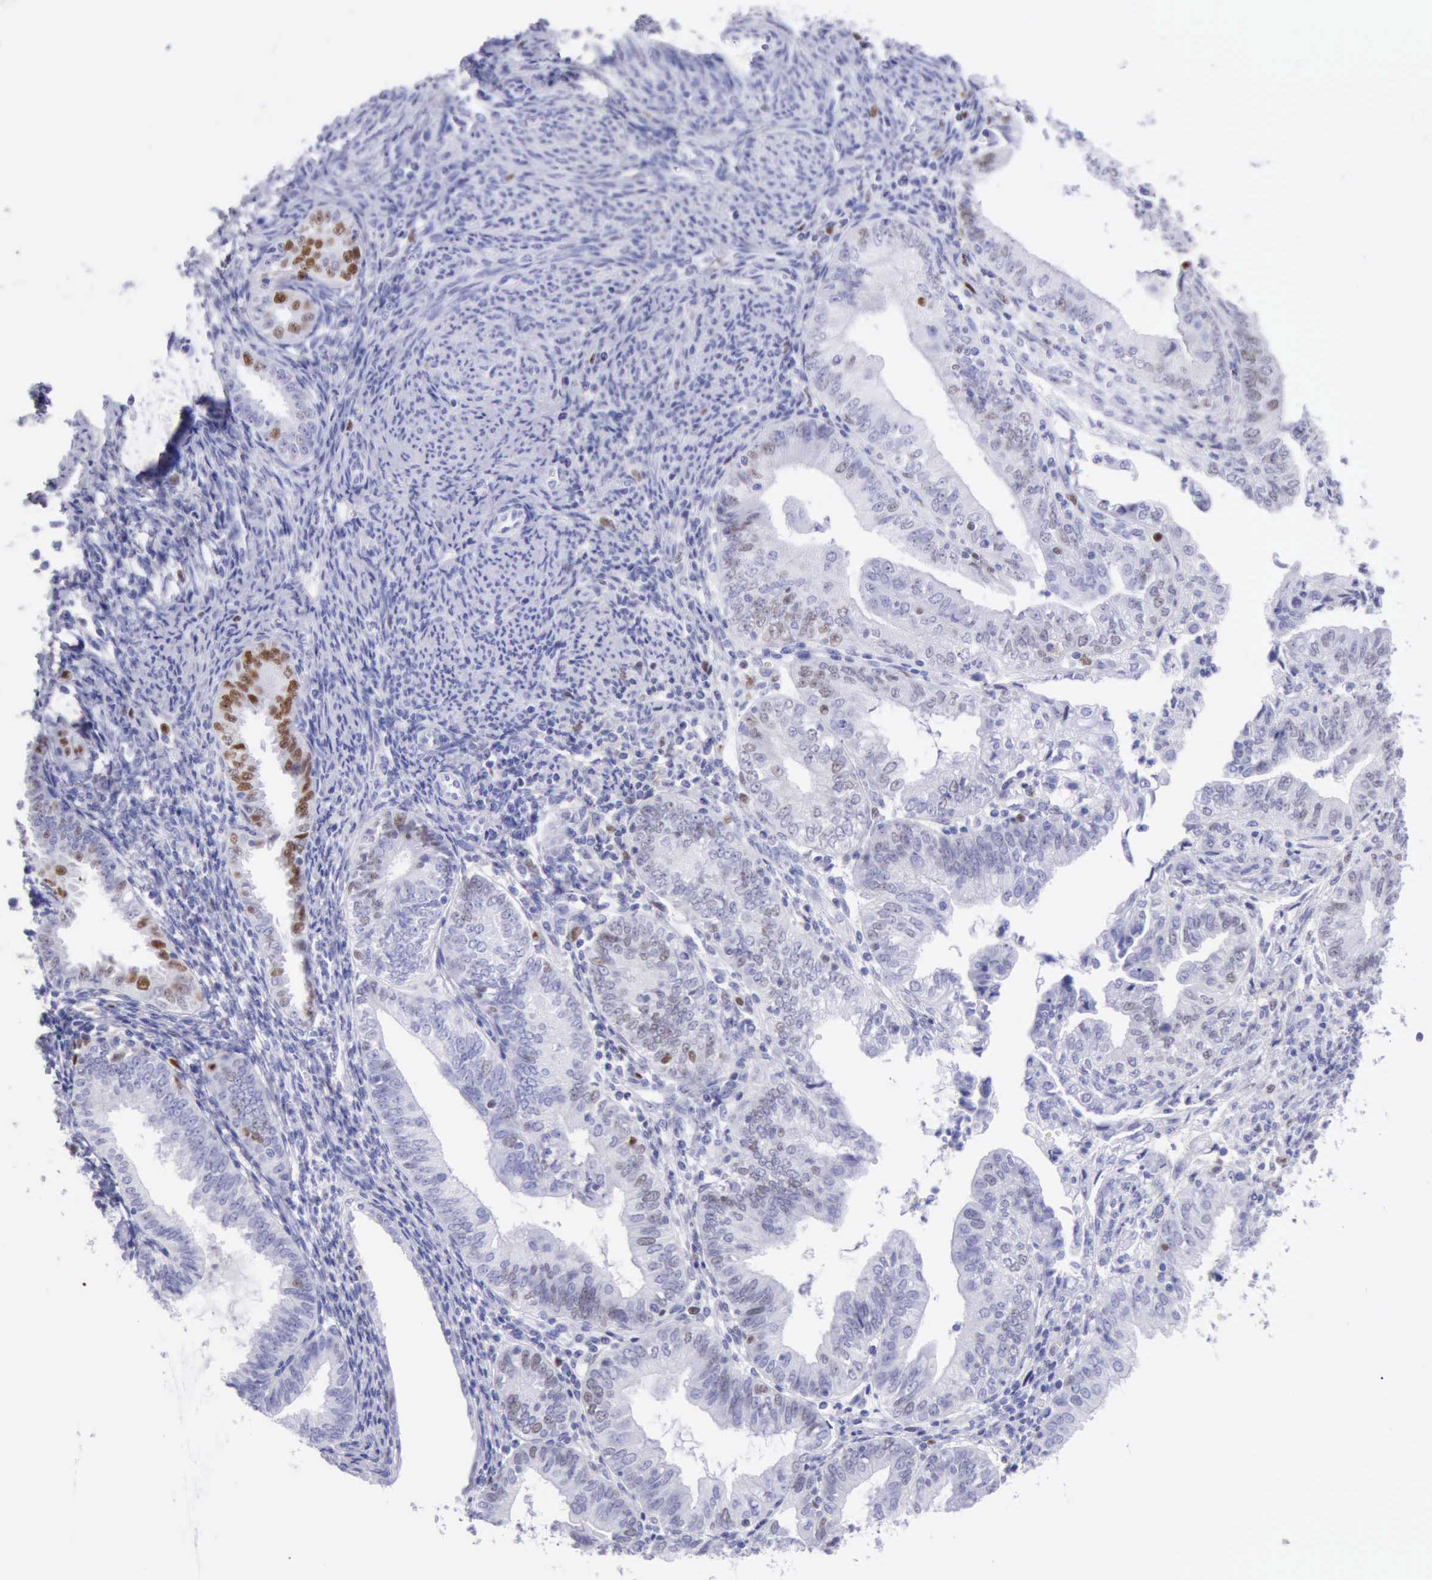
{"staining": {"intensity": "moderate", "quantity": "<25%", "location": "nuclear"}, "tissue": "endometrial cancer", "cell_type": "Tumor cells", "image_type": "cancer", "snomed": [{"axis": "morphology", "description": "Adenocarcinoma, NOS"}, {"axis": "topography", "description": "Endometrium"}], "caption": "Protein staining exhibits moderate nuclear expression in about <25% of tumor cells in endometrial cancer.", "gene": "MCM2", "patient": {"sex": "female", "age": 55}}